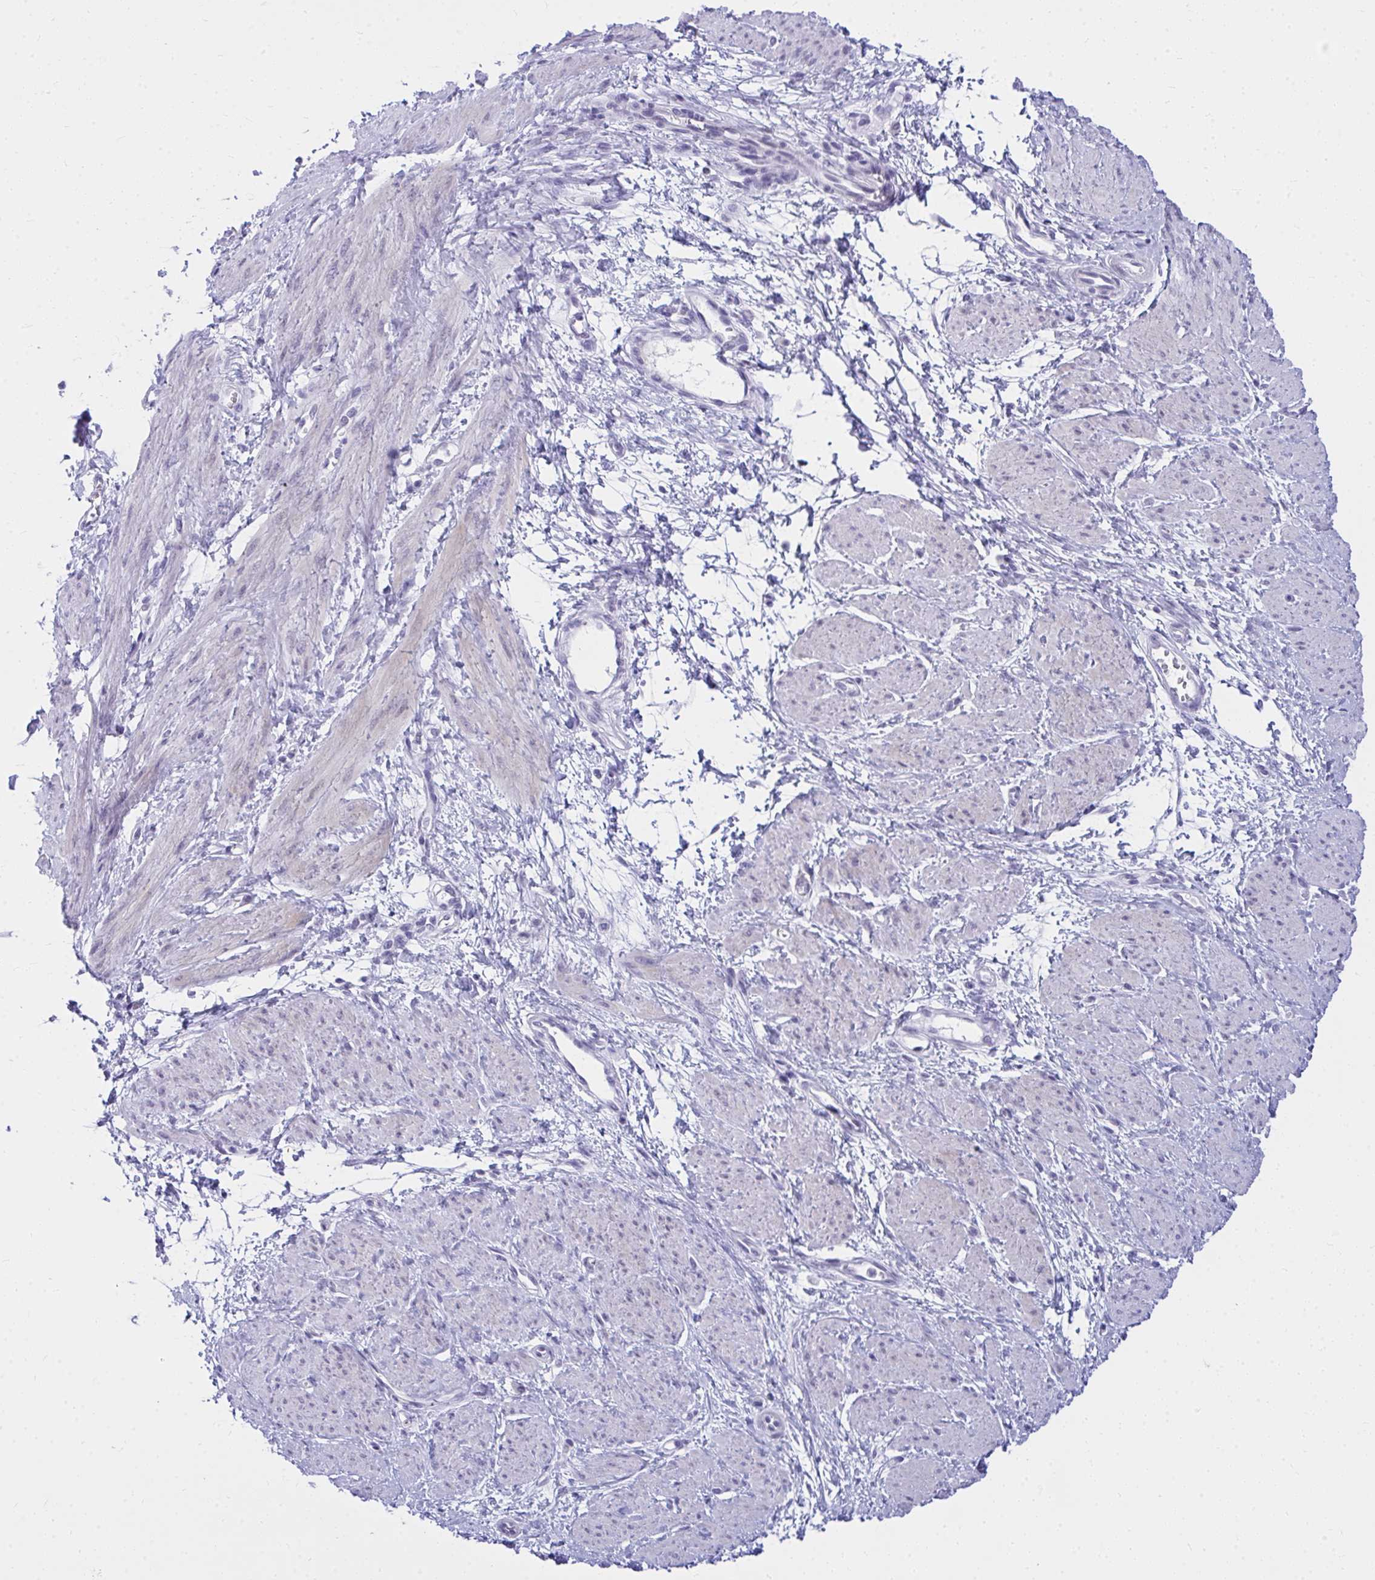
{"staining": {"intensity": "moderate", "quantity": "25%-75%", "location": "cytoplasmic/membranous"}, "tissue": "smooth muscle", "cell_type": "Smooth muscle cells", "image_type": "normal", "snomed": [{"axis": "morphology", "description": "Normal tissue, NOS"}, {"axis": "topography", "description": "Smooth muscle"}, {"axis": "topography", "description": "Uterus"}], "caption": "Immunohistochemical staining of normal human smooth muscle demonstrates medium levels of moderate cytoplasmic/membranous positivity in approximately 25%-75% of smooth muscle cells.", "gene": "OR5F1", "patient": {"sex": "female", "age": 39}}